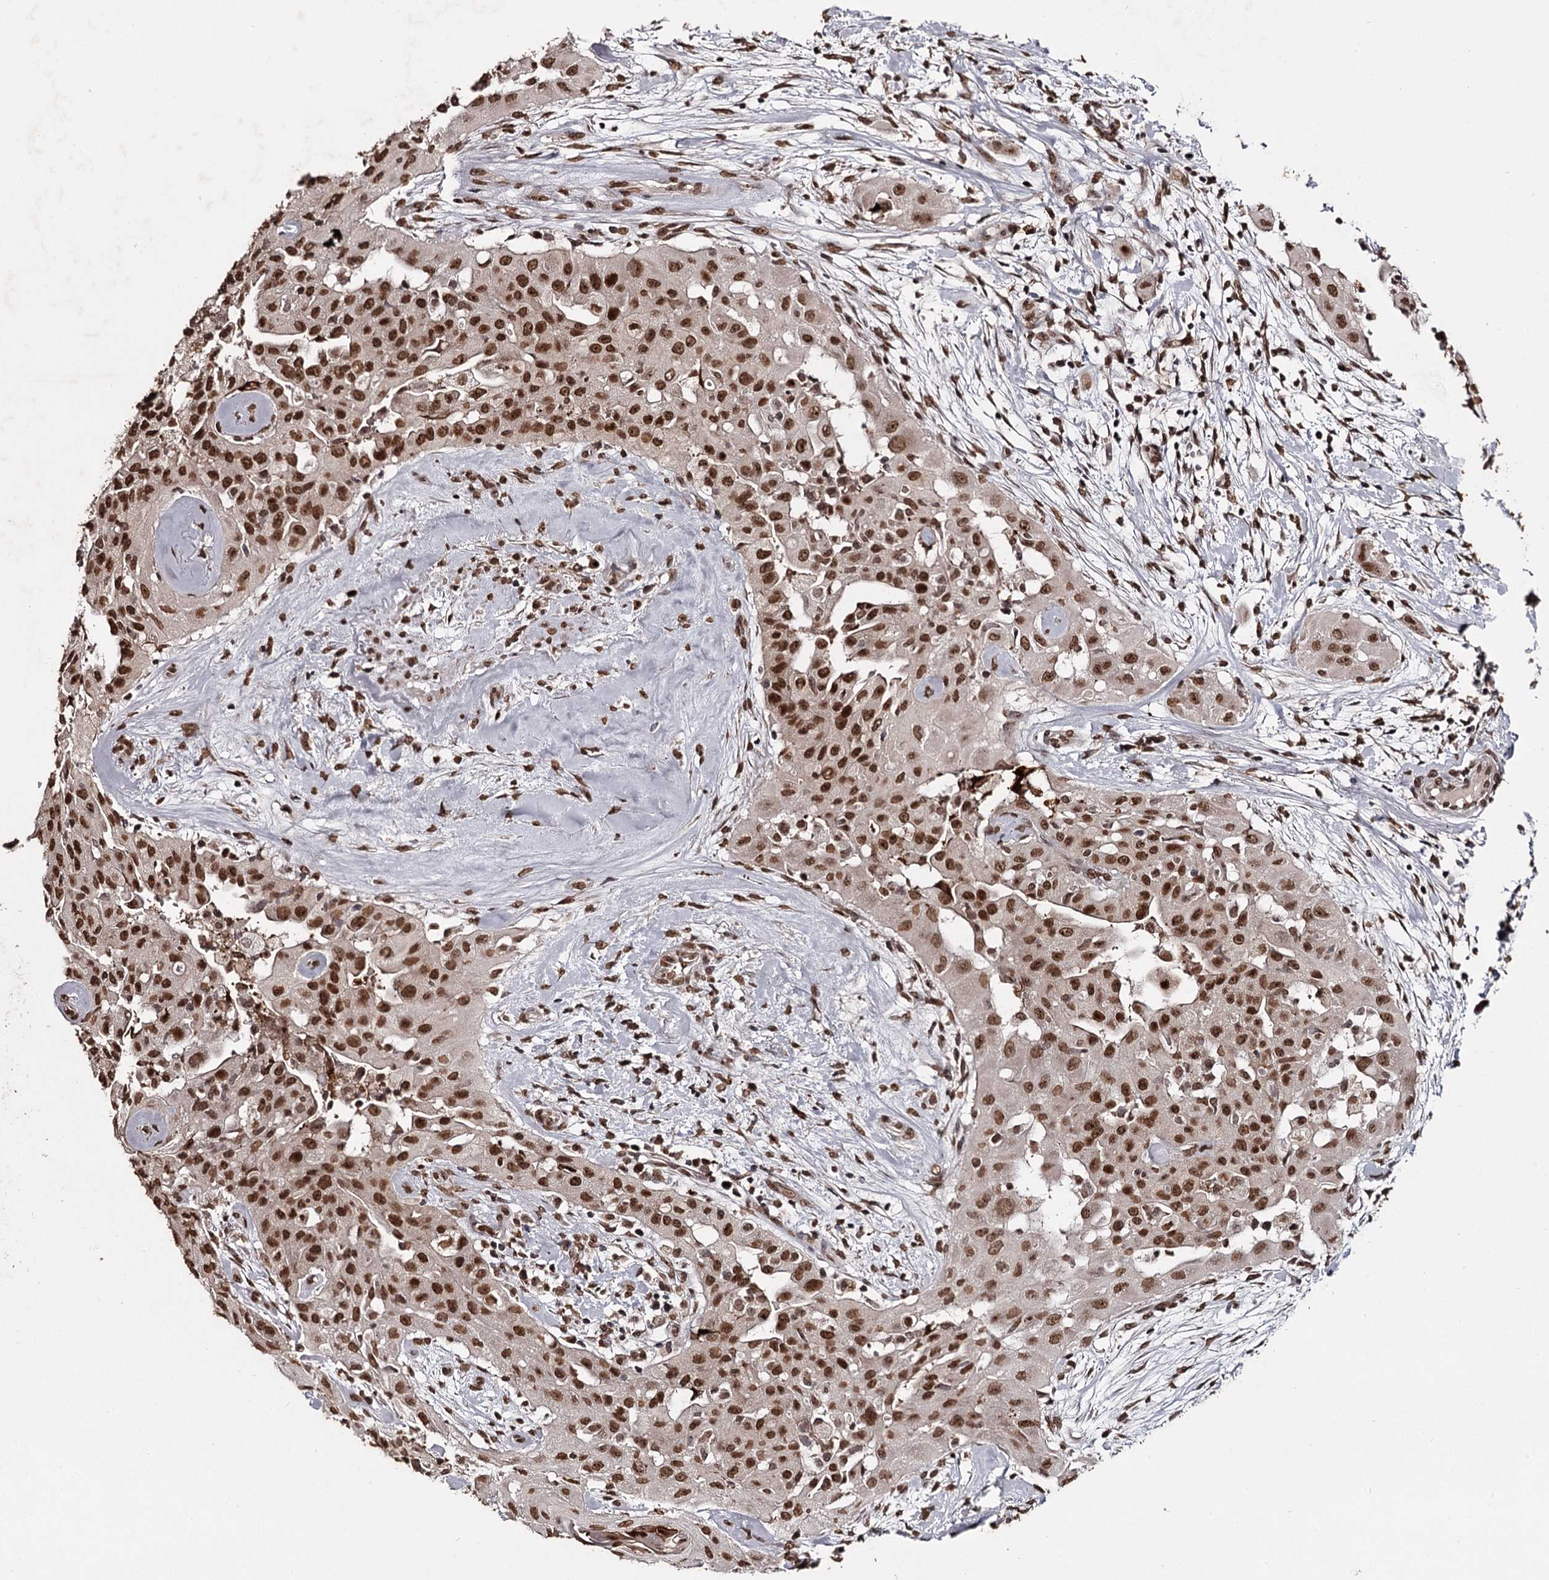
{"staining": {"intensity": "strong", "quantity": ">75%", "location": "nuclear"}, "tissue": "thyroid cancer", "cell_type": "Tumor cells", "image_type": "cancer", "snomed": [{"axis": "morphology", "description": "Papillary adenocarcinoma, NOS"}, {"axis": "topography", "description": "Thyroid gland"}], "caption": "Protein positivity by IHC shows strong nuclear positivity in about >75% of tumor cells in papillary adenocarcinoma (thyroid). (DAB (3,3'-diaminobenzidine) IHC with brightfield microscopy, high magnification).", "gene": "THYN1", "patient": {"sex": "female", "age": 59}}